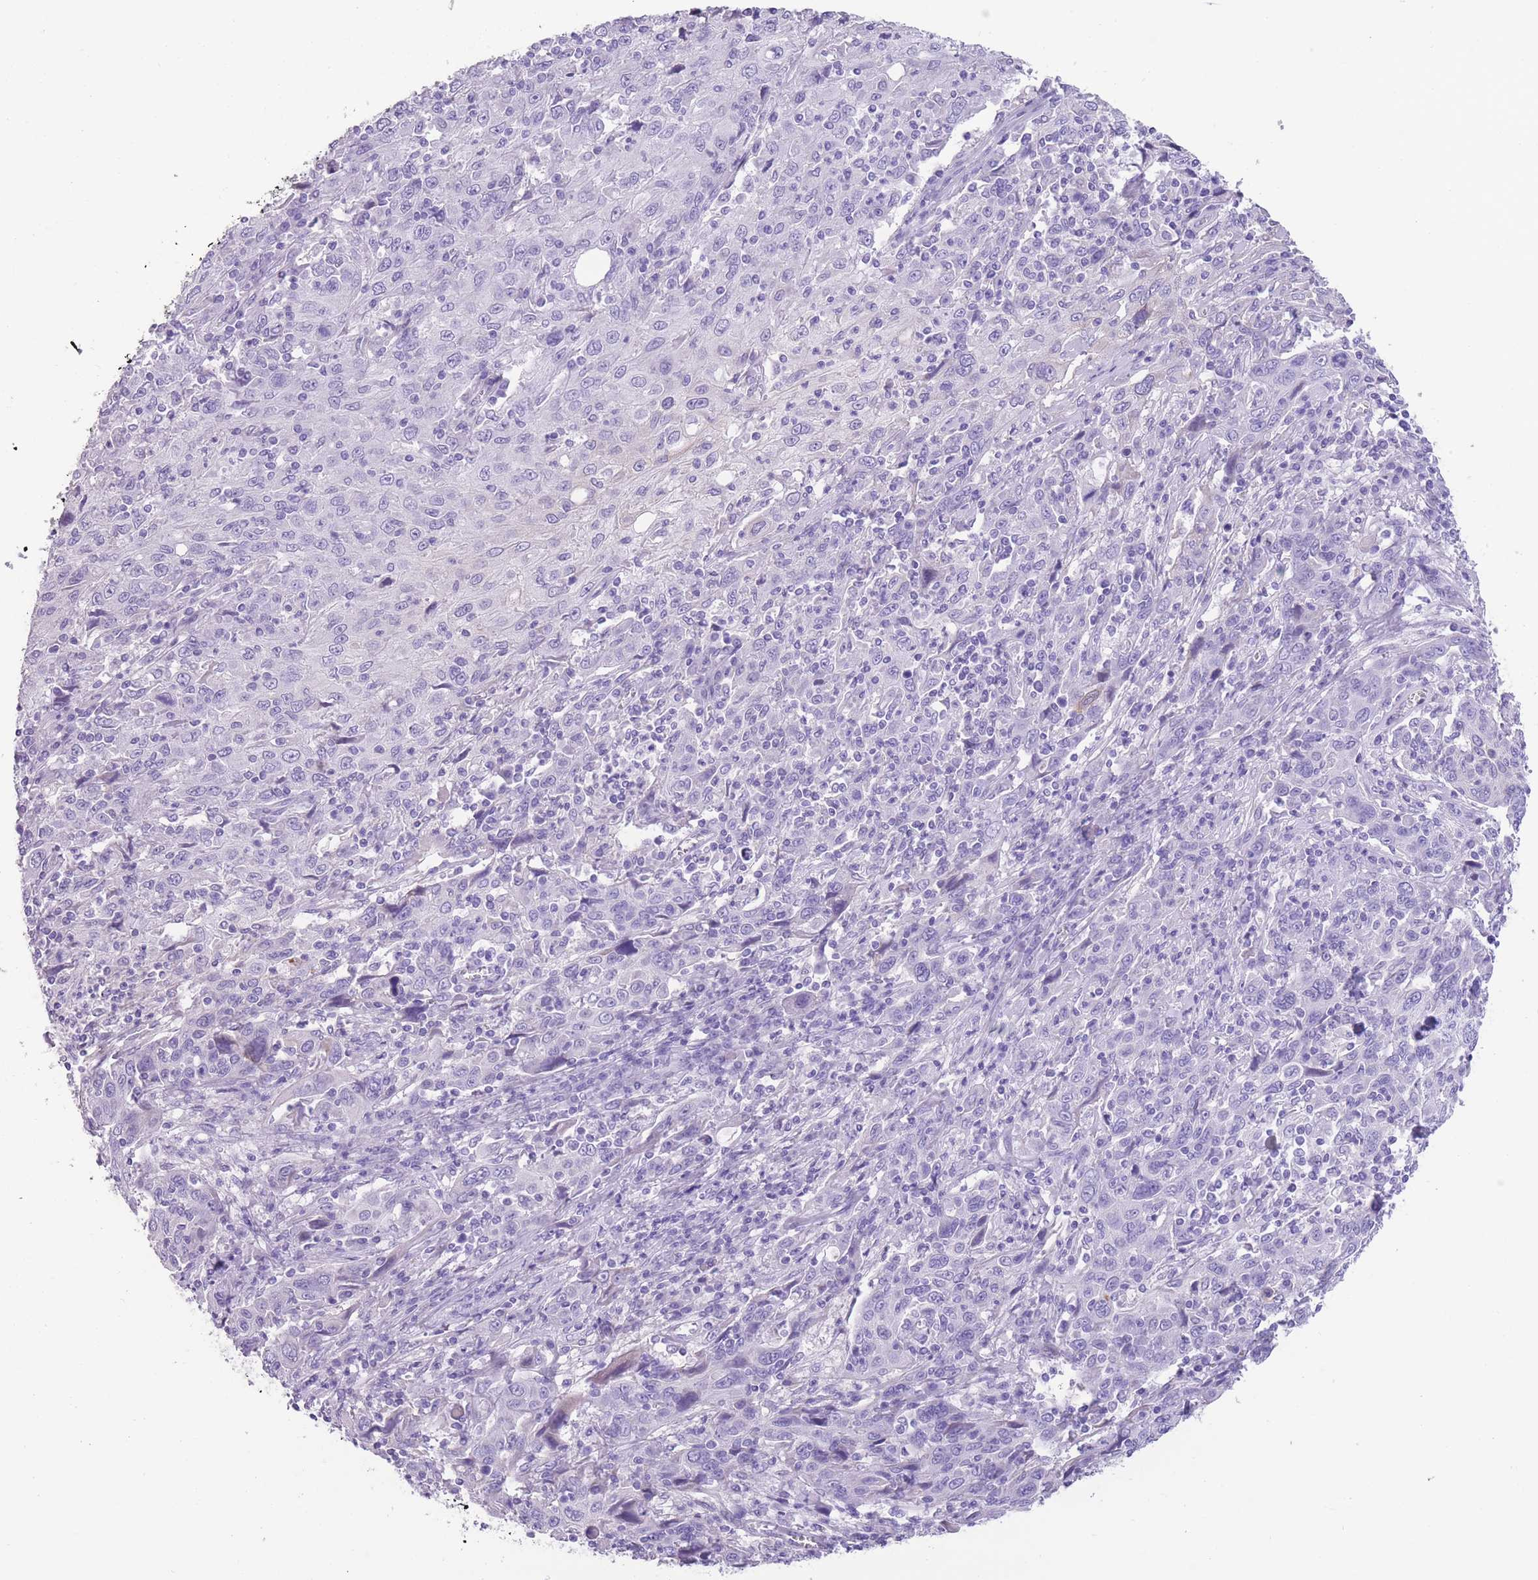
{"staining": {"intensity": "negative", "quantity": "none", "location": "none"}, "tissue": "cervical cancer", "cell_type": "Tumor cells", "image_type": "cancer", "snomed": [{"axis": "morphology", "description": "Squamous cell carcinoma, NOS"}, {"axis": "topography", "description": "Cervix"}], "caption": "High power microscopy micrograph of an immunohistochemistry (IHC) image of cervical cancer, revealing no significant staining in tumor cells. (Stains: DAB IHC with hematoxylin counter stain, Microscopy: brightfield microscopy at high magnification).", "gene": "RAI2", "patient": {"sex": "female", "age": 46}}